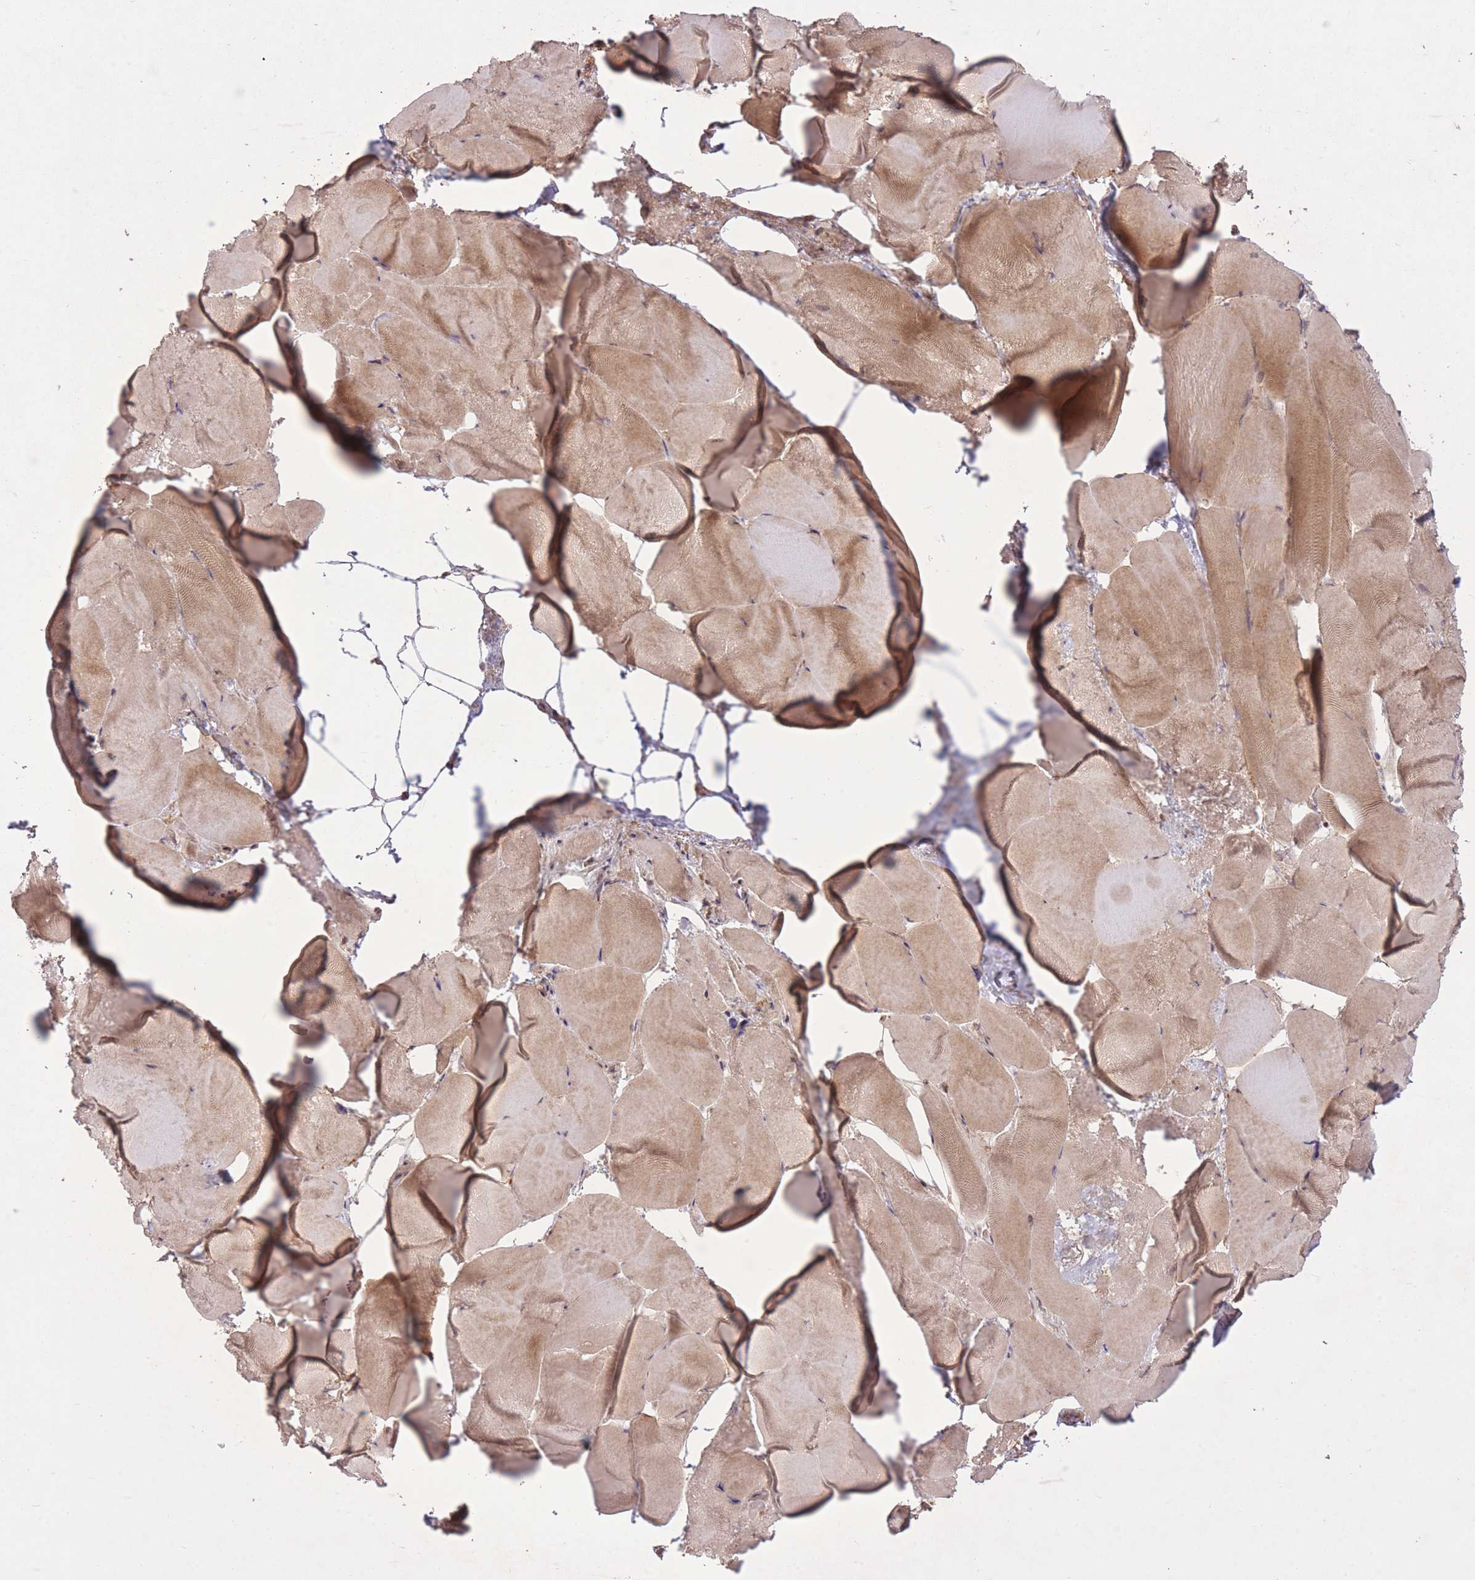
{"staining": {"intensity": "moderate", "quantity": ">75%", "location": "cytoplasmic/membranous,nuclear"}, "tissue": "skeletal muscle", "cell_type": "Myocytes", "image_type": "normal", "snomed": [{"axis": "morphology", "description": "Normal tissue, NOS"}, {"axis": "topography", "description": "Skeletal muscle"}], "caption": "IHC of normal human skeletal muscle demonstrates medium levels of moderate cytoplasmic/membranous,nuclear expression in about >75% of myocytes. (IHC, brightfield microscopy, high magnification).", "gene": "ZNF391", "patient": {"sex": "female", "age": 64}}